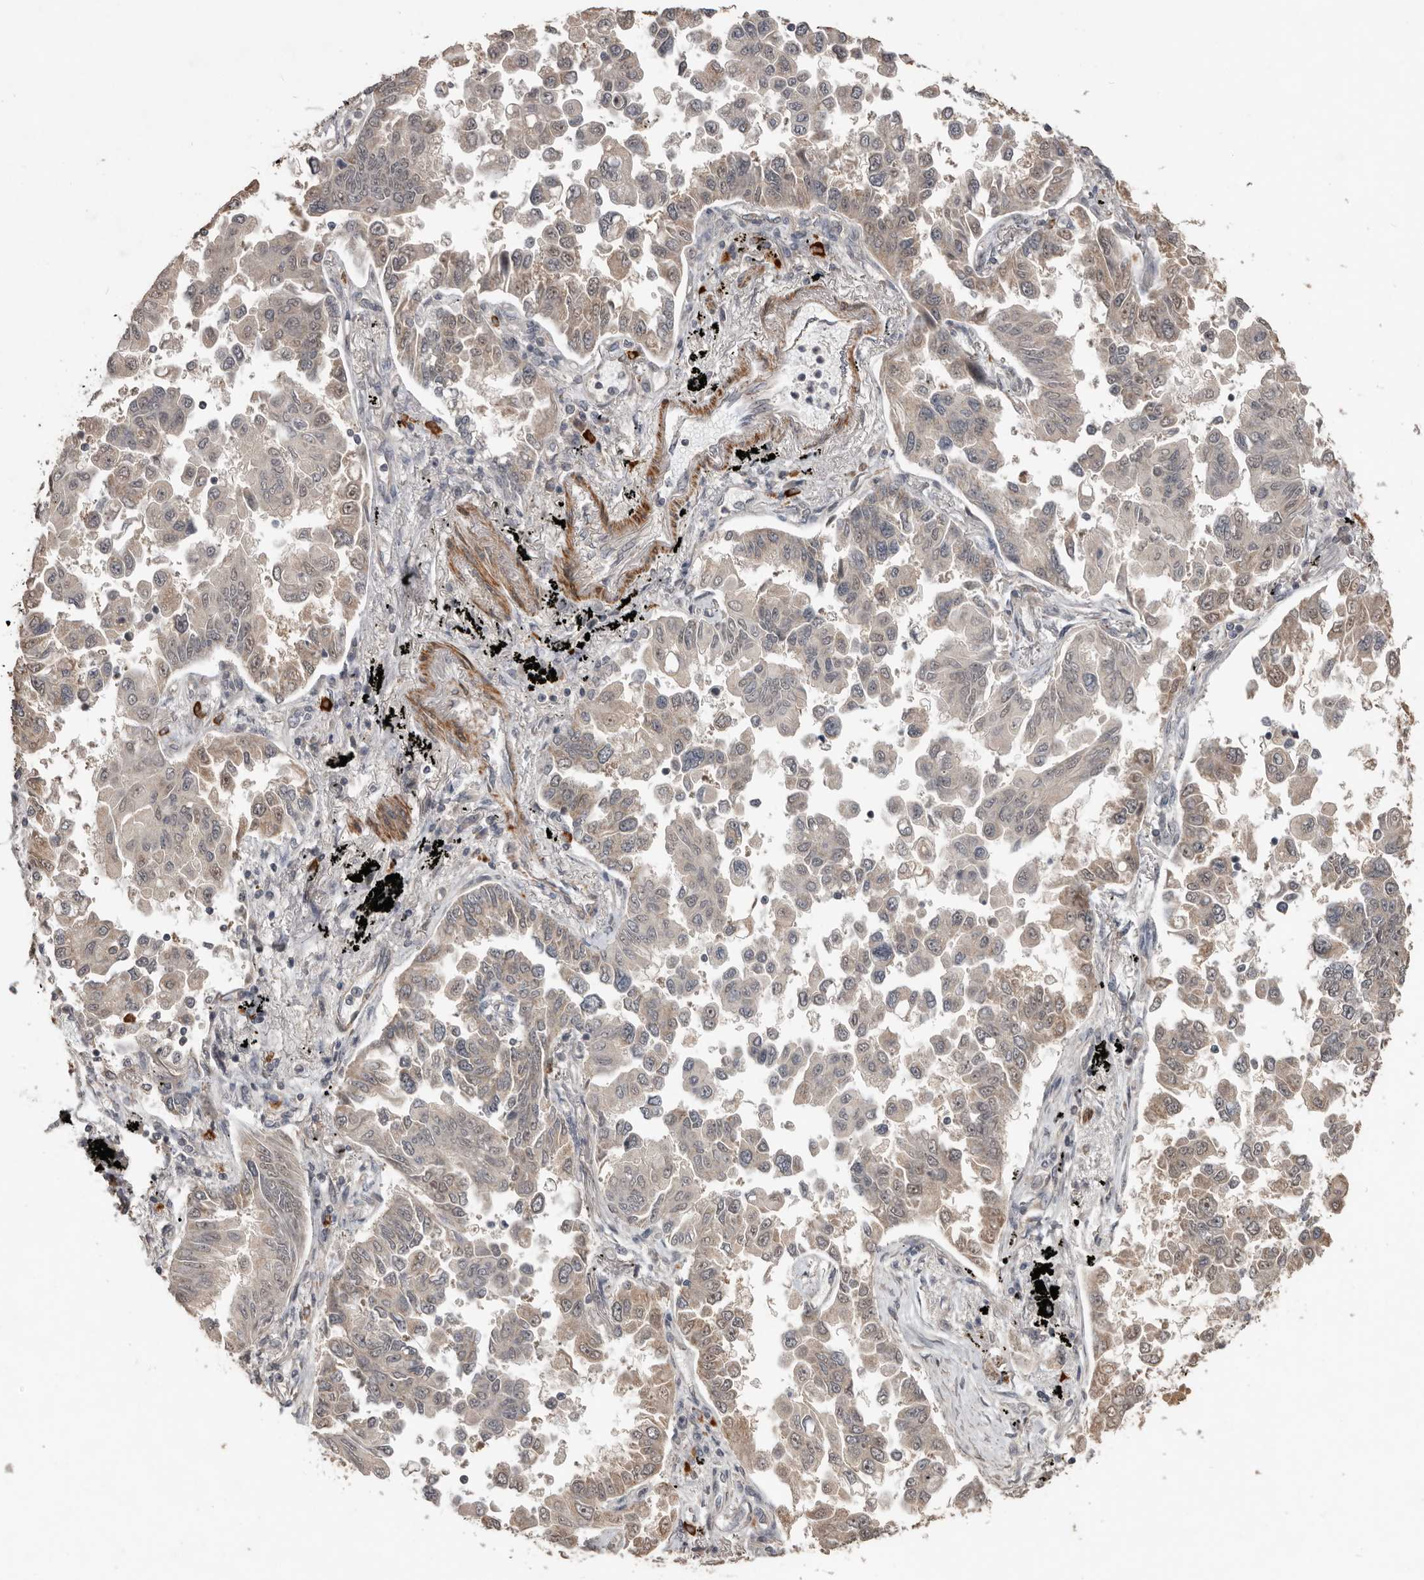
{"staining": {"intensity": "weak", "quantity": "25%-75%", "location": "cytoplasmic/membranous"}, "tissue": "lung cancer", "cell_type": "Tumor cells", "image_type": "cancer", "snomed": [{"axis": "morphology", "description": "Adenocarcinoma, NOS"}, {"axis": "topography", "description": "Lung"}], "caption": "Tumor cells exhibit low levels of weak cytoplasmic/membranous expression in about 25%-75% of cells in lung adenocarcinoma.", "gene": "BAMBI", "patient": {"sex": "female", "age": 67}}